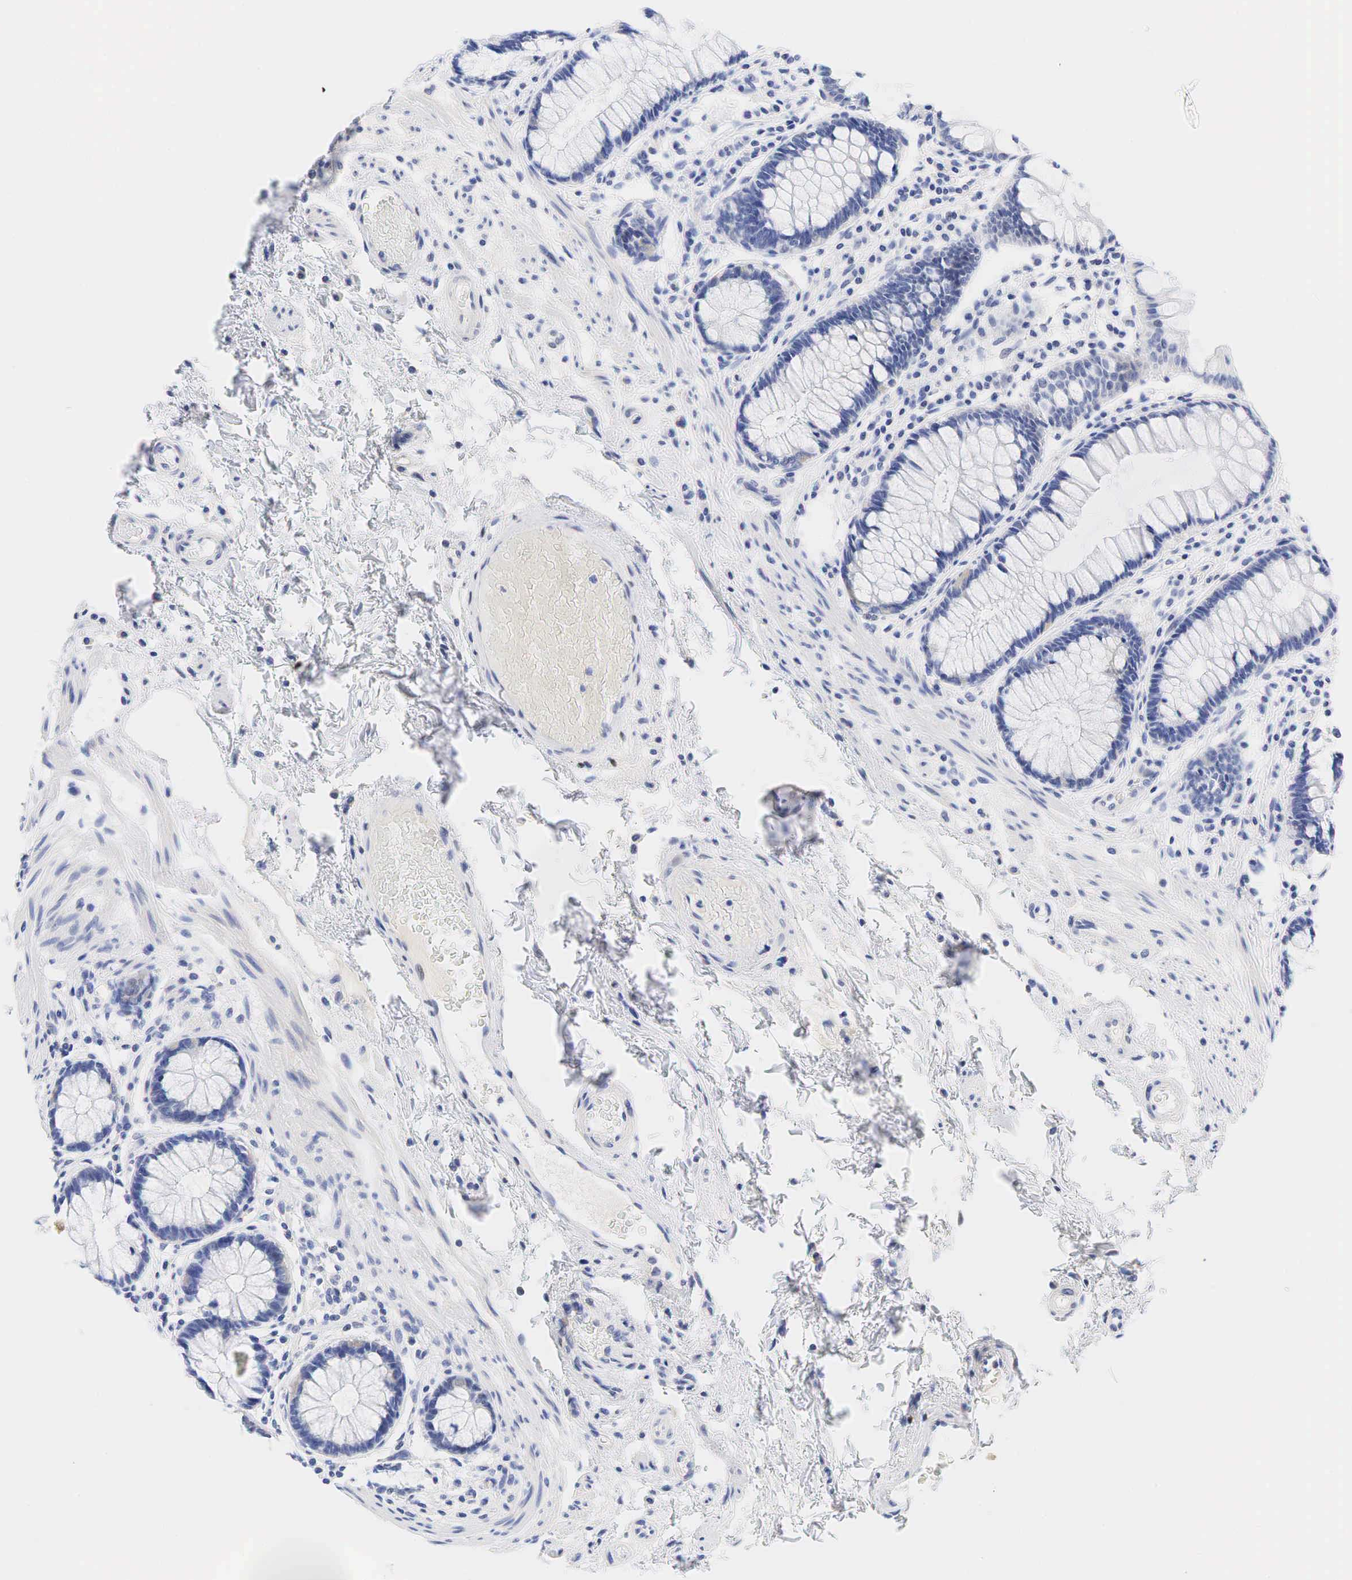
{"staining": {"intensity": "negative", "quantity": "none", "location": "none"}, "tissue": "rectum", "cell_type": "Glandular cells", "image_type": "normal", "snomed": [{"axis": "morphology", "description": "Normal tissue, NOS"}, {"axis": "topography", "description": "Rectum"}], "caption": "Benign rectum was stained to show a protein in brown. There is no significant staining in glandular cells.", "gene": "AR", "patient": {"sex": "male", "age": 77}}